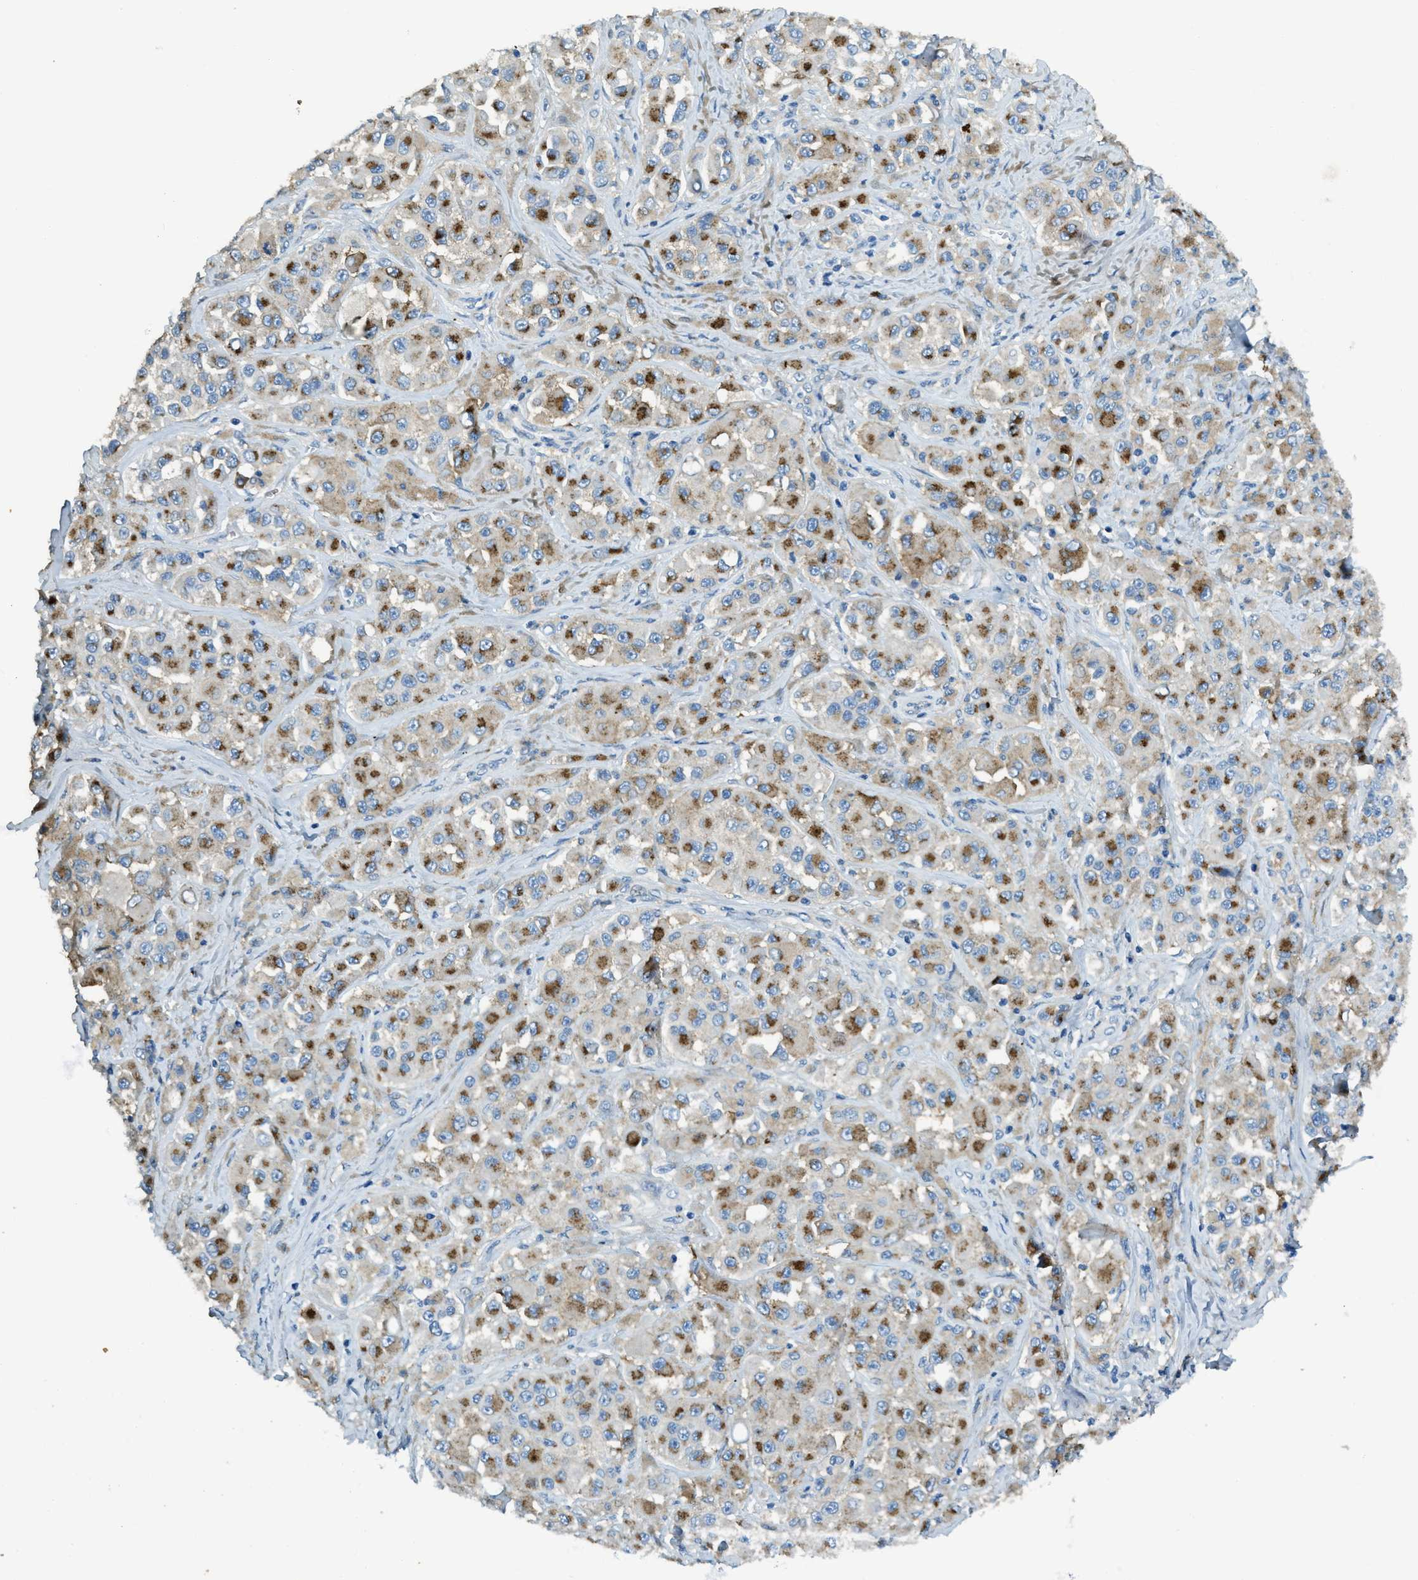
{"staining": {"intensity": "weak", "quantity": ">75%", "location": "cytoplasmic/membranous"}, "tissue": "melanoma", "cell_type": "Tumor cells", "image_type": "cancer", "snomed": [{"axis": "morphology", "description": "Malignant melanoma, NOS"}, {"axis": "topography", "description": "Skin"}], "caption": "Brown immunohistochemical staining in human malignant melanoma reveals weak cytoplasmic/membranous positivity in approximately >75% of tumor cells. (brown staining indicates protein expression, while blue staining denotes nuclei).", "gene": "TRIM59", "patient": {"sex": "male", "age": 84}}